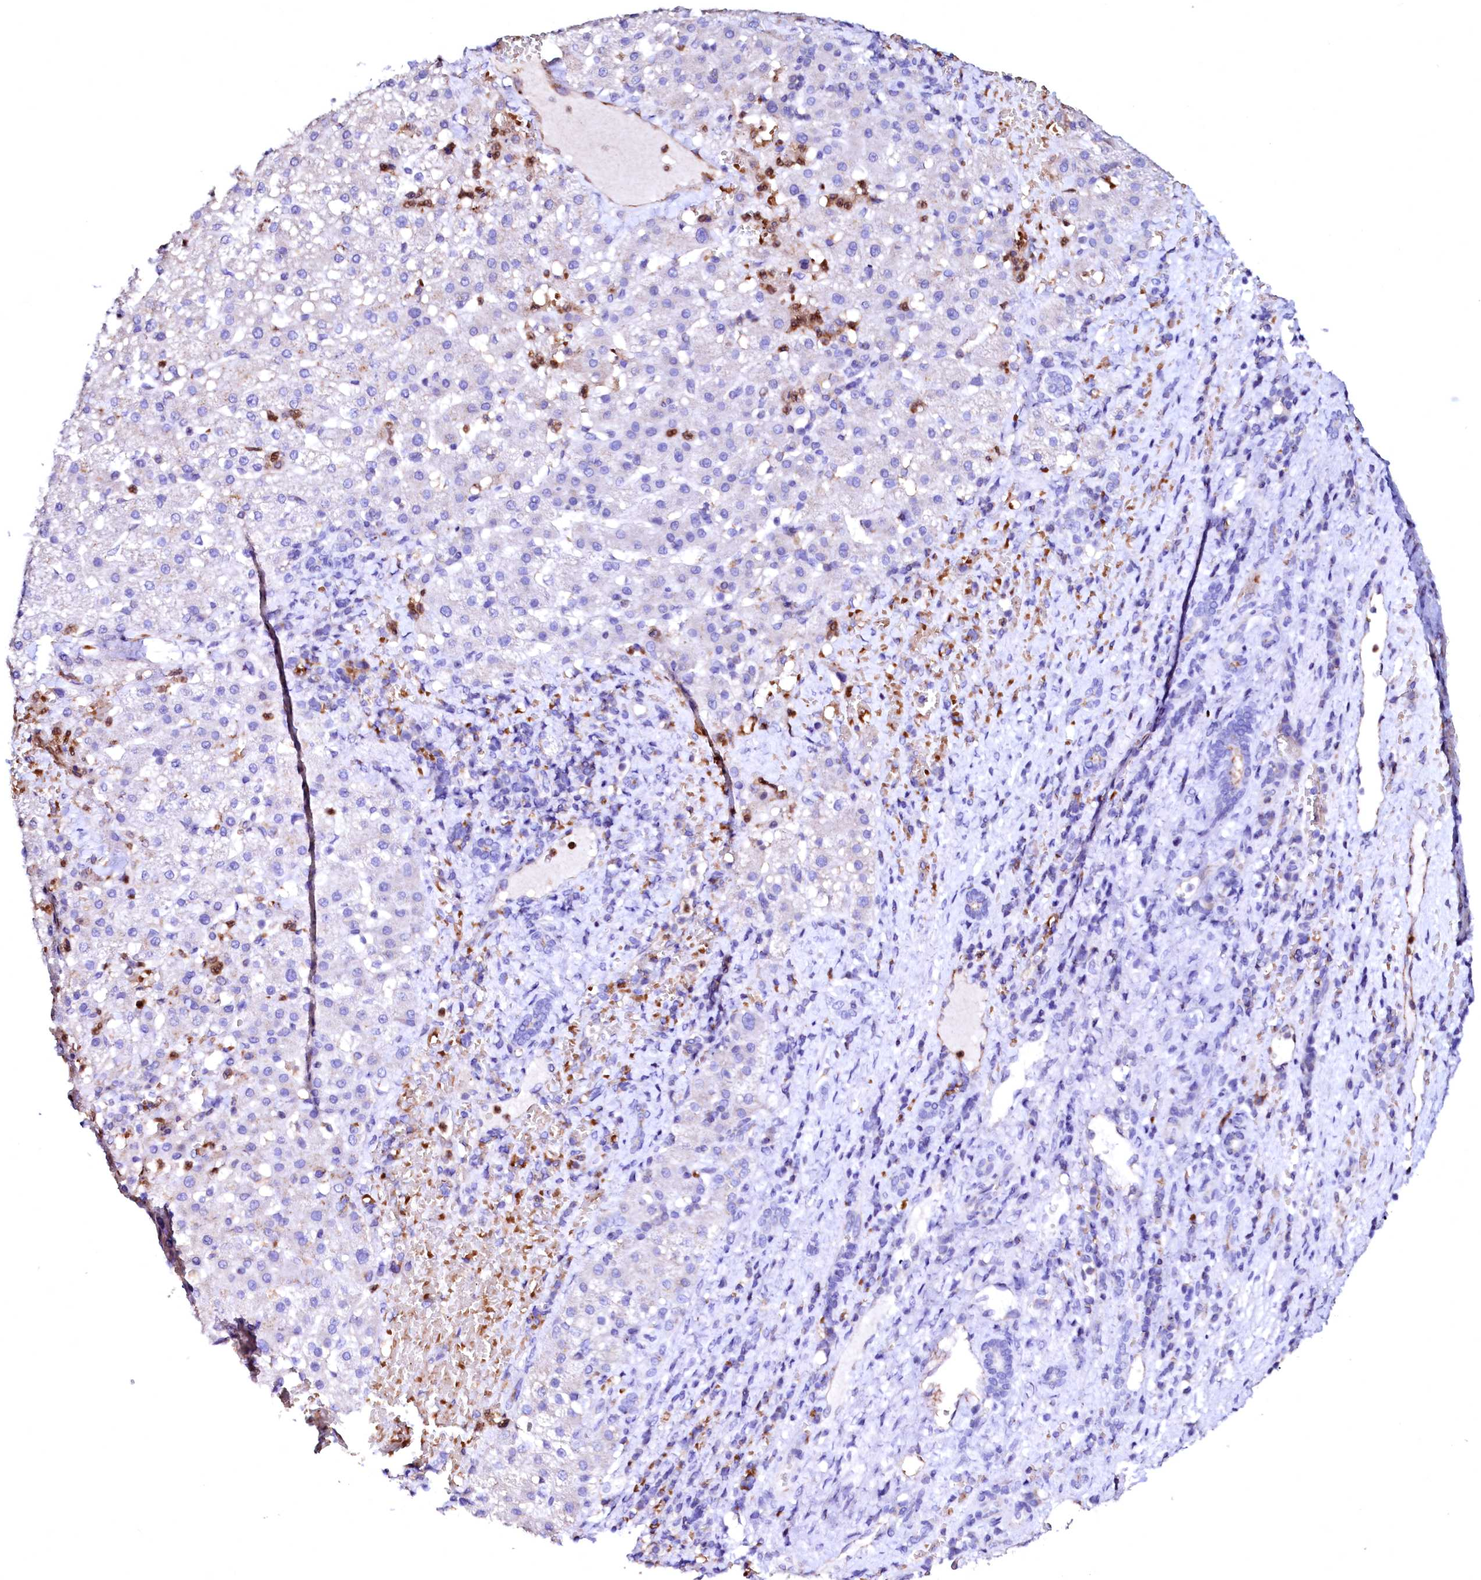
{"staining": {"intensity": "negative", "quantity": "none", "location": "none"}, "tissue": "liver cancer", "cell_type": "Tumor cells", "image_type": "cancer", "snomed": [{"axis": "morphology", "description": "Normal tissue, NOS"}, {"axis": "morphology", "description": "Carcinoma, Hepatocellular, NOS"}, {"axis": "topography", "description": "Liver"}], "caption": "Tumor cells are negative for protein expression in human liver hepatocellular carcinoma. Brightfield microscopy of immunohistochemistry stained with DAB (brown) and hematoxylin (blue), captured at high magnification.", "gene": "RAB27A", "patient": {"sex": "male", "age": 57}}